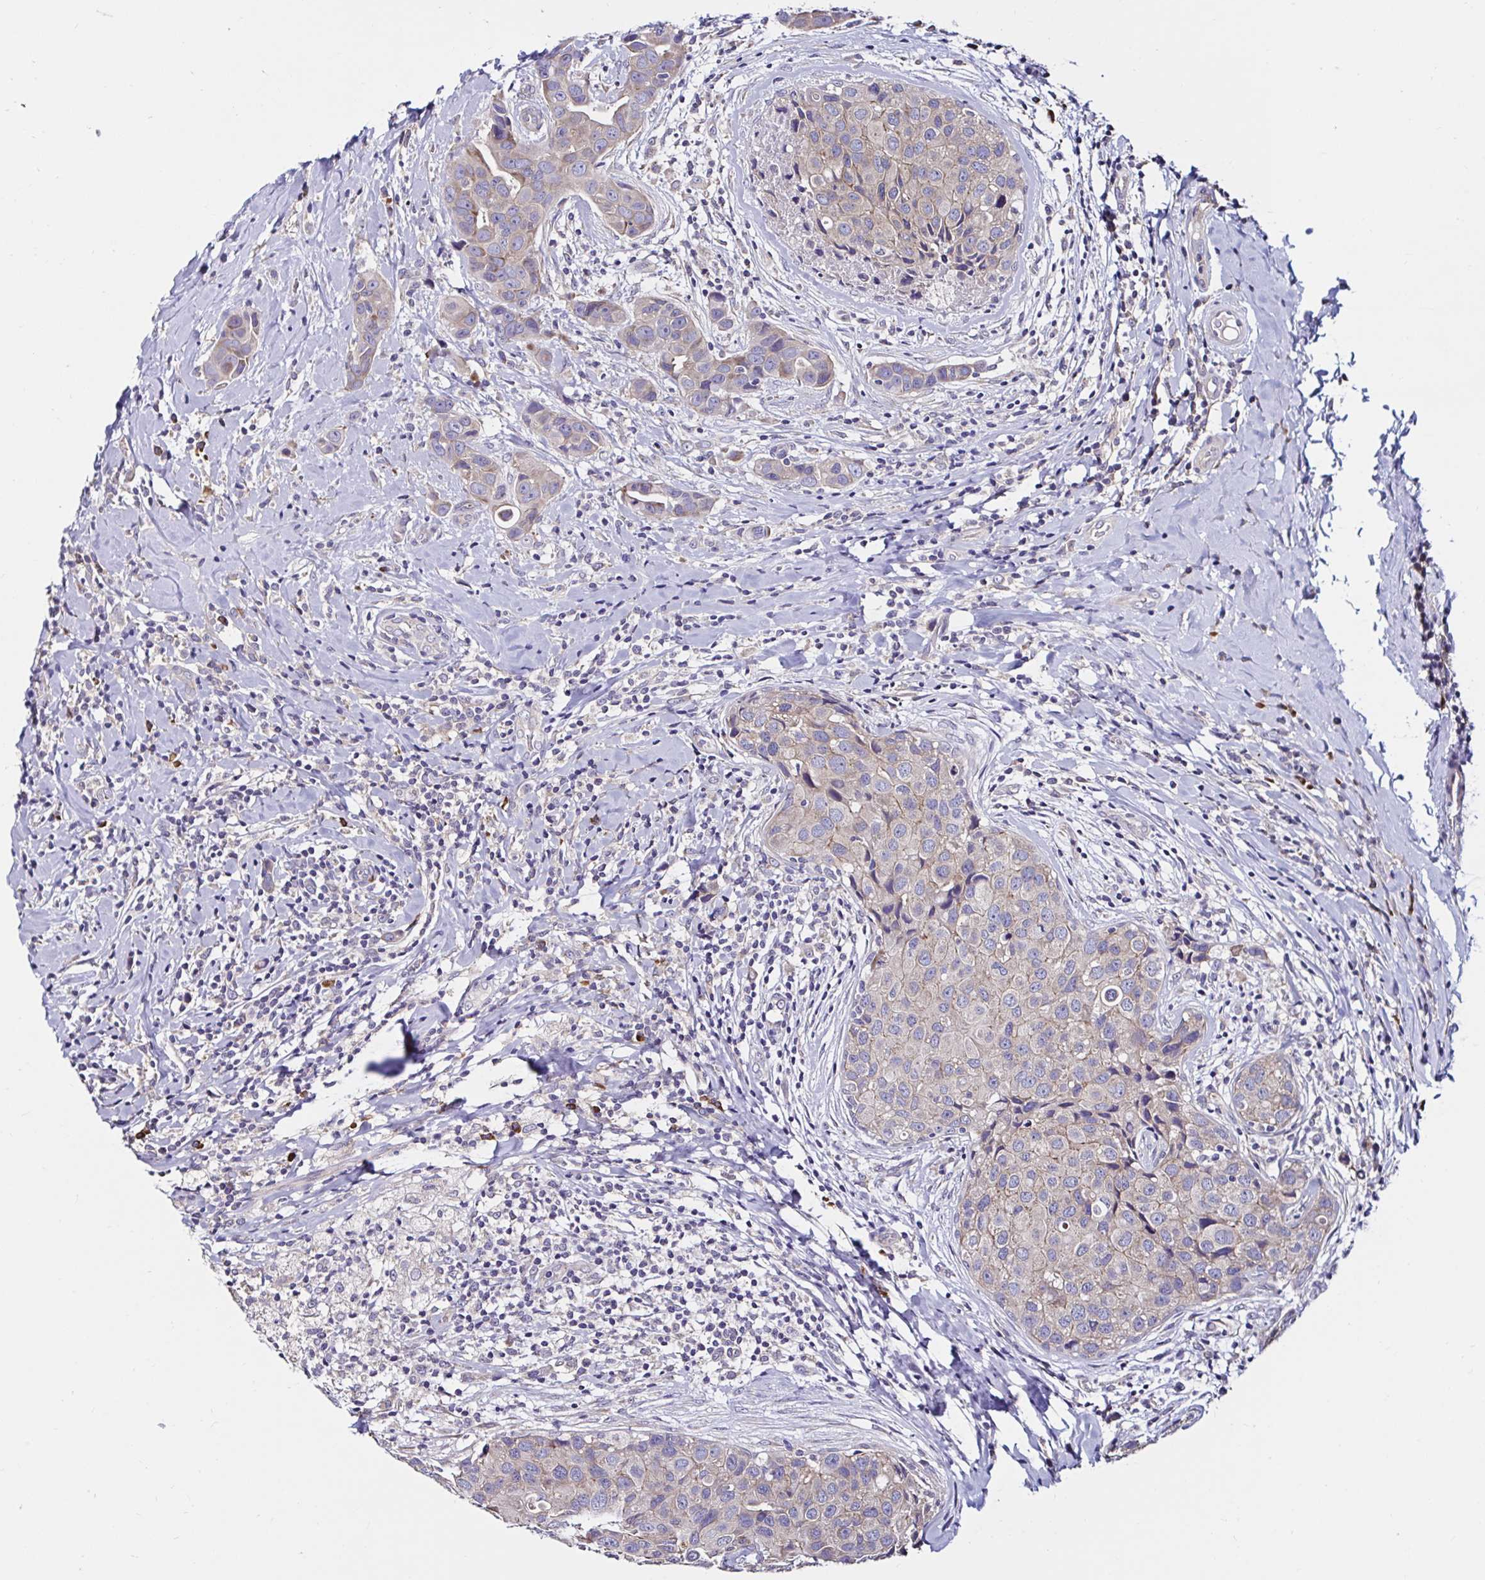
{"staining": {"intensity": "weak", "quantity": ">75%", "location": "cytoplasmic/membranous"}, "tissue": "breast cancer", "cell_type": "Tumor cells", "image_type": "cancer", "snomed": [{"axis": "morphology", "description": "Duct carcinoma"}, {"axis": "topography", "description": "Breast"}], "caption": "The histopathology image shows staining of breast cancer (intraductal carcinoma), revealing weak cytoplasmic/membranous protein staining (brown color) within tumor cells. (DAB IHC, brown staining for protein, blue staining for nuclei).", "gene": "VSIG2", "patient": {"sex": "female", "age": 24}}